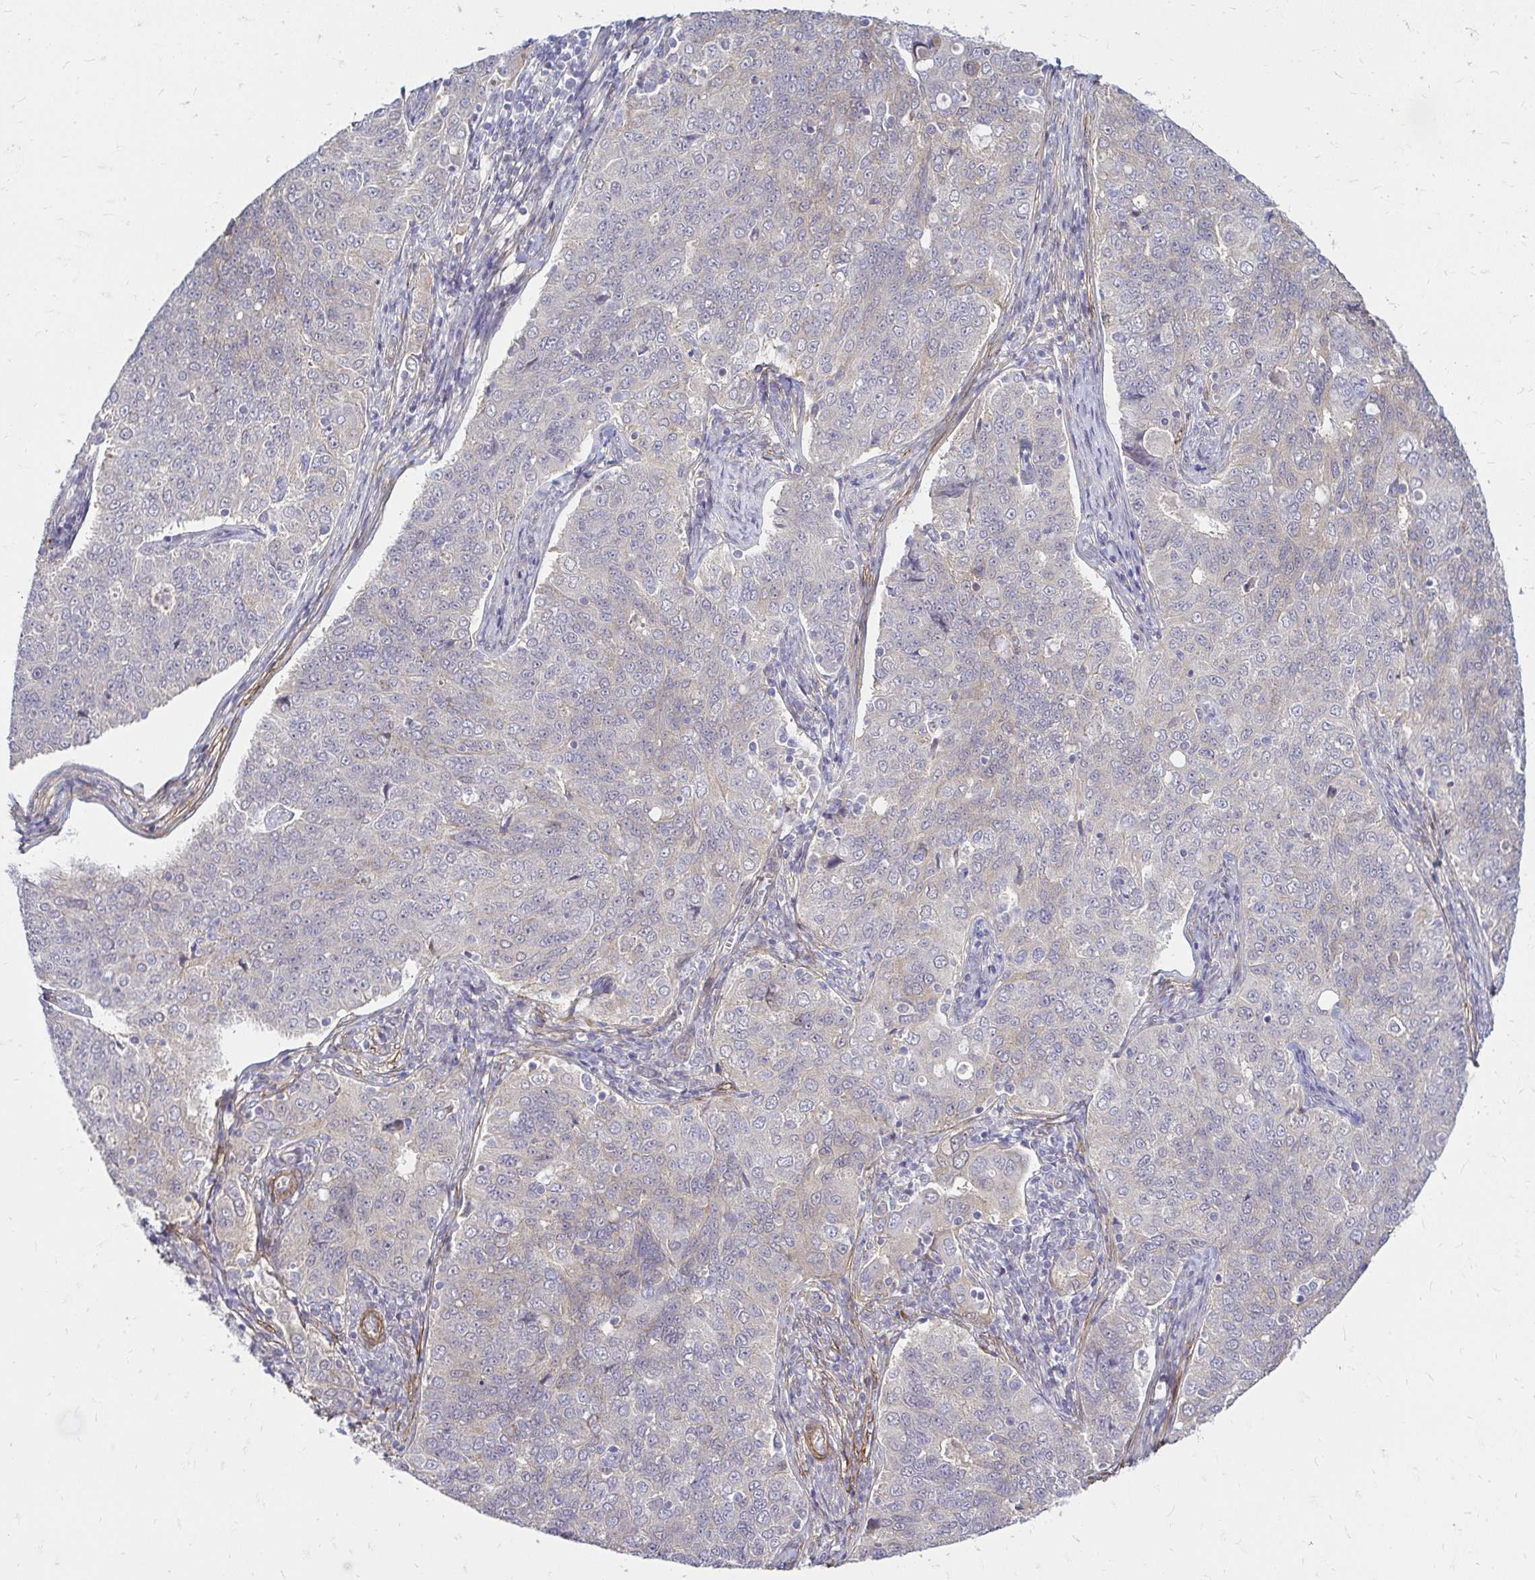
{"staining": {"intensity": "negative", "quantity": "none", "location": "none"}, "tissue": "endometrial cancer", "cell_type": "Tumor cells", "image_type": "cancer", "snomed": [{"axis": "morphology", "description": "Adenocarcinoma, NOS"}, {"axis": "topography", "description": "Endometrium"}], "caption": "DAB immunohistochemical staining of human endometrial cancer (adenocarcinoma) shows no significant expression in tumor cells. The staining was performed using DAB (3,3'-diaminobenzidine) to visualize the protein expression in brown, while the nuclei were stained in blue with hematoxylin (Magnification: 20x).", "gene": "YAP1", "patient": {"sex": "female", "age": 43}}